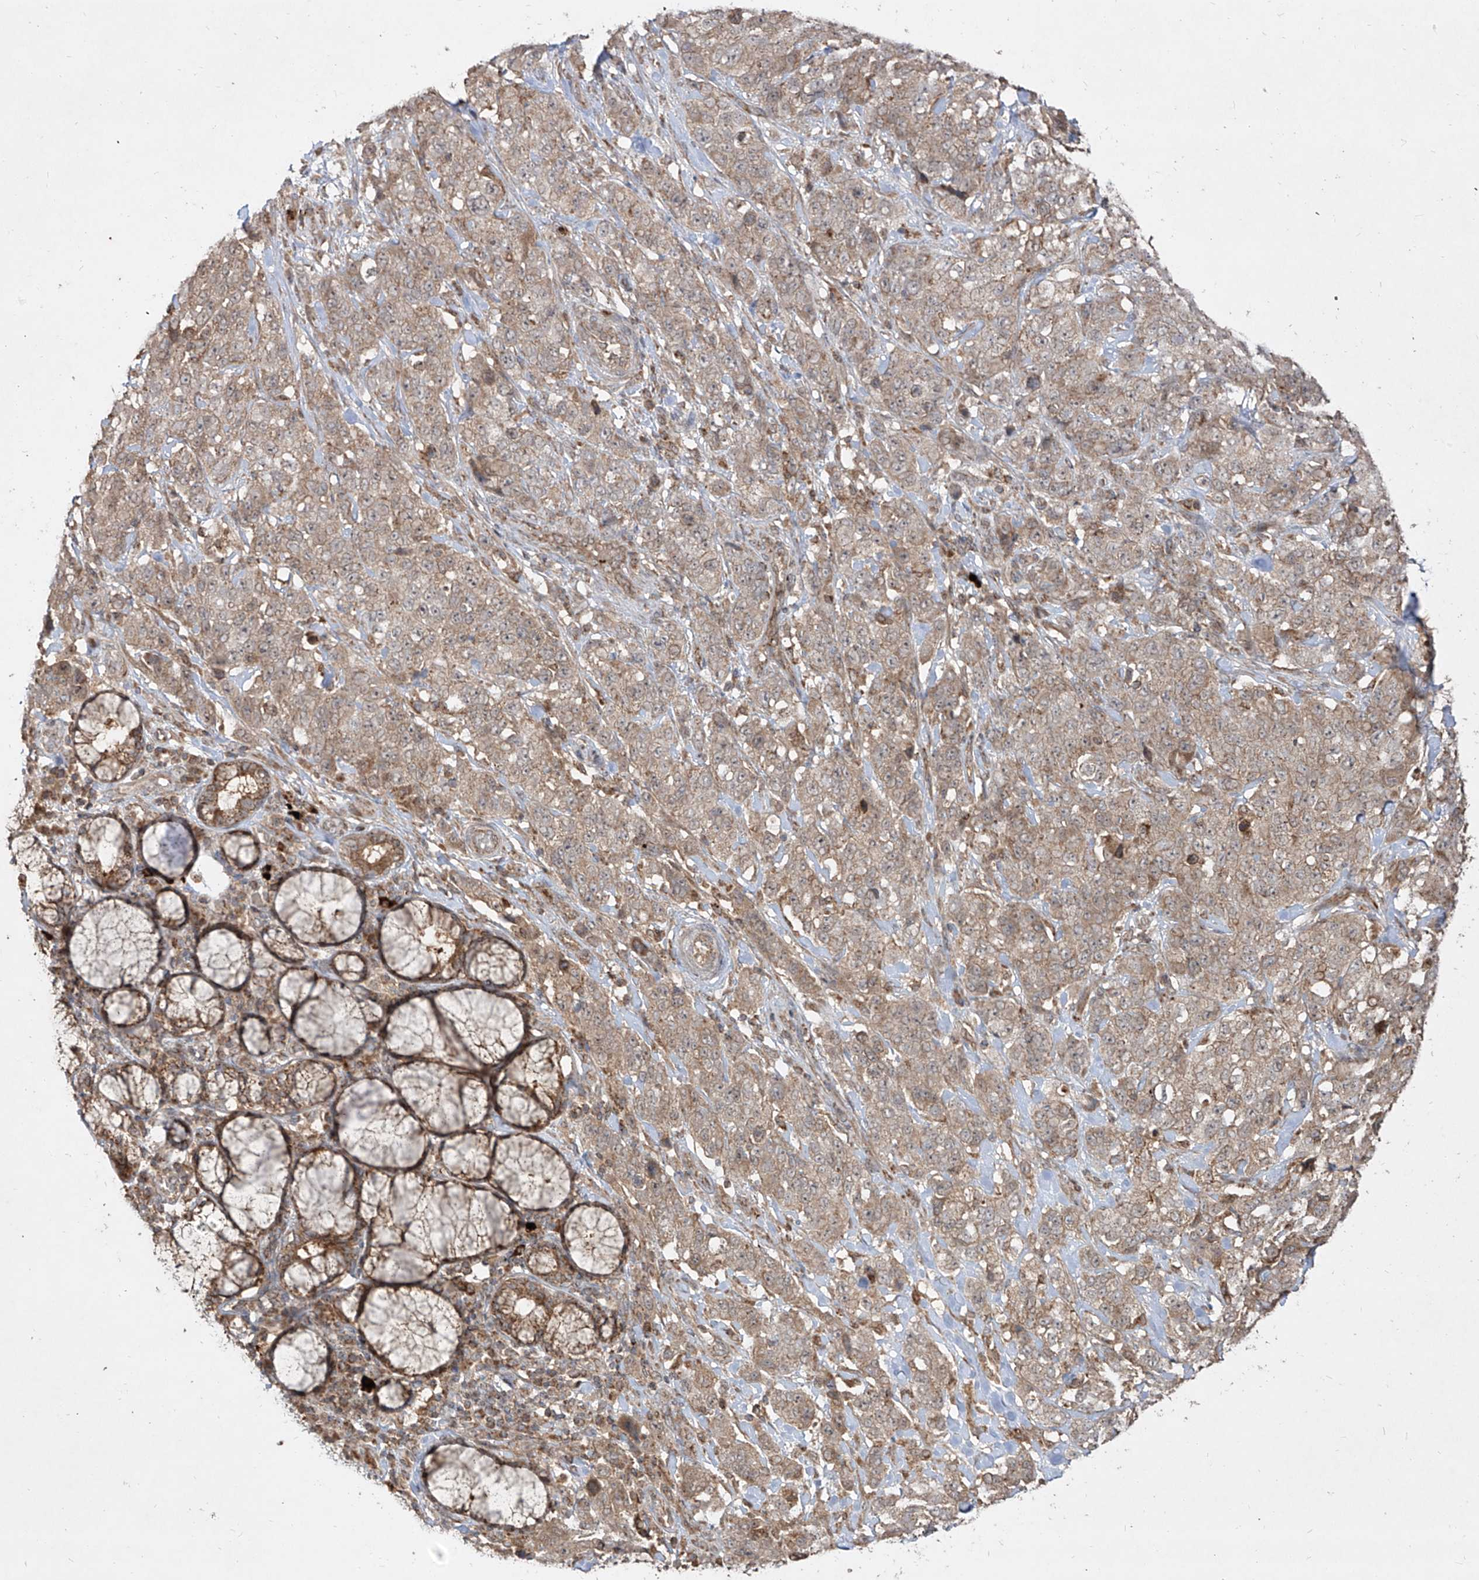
{"staining": {"intensity": "weak", "quantity": ">75%", "location": "cytoplasmic/membranous"}, "tissue": "stomach cancer", "cell_type": "Tumor cells", "image_type": "cancer", "snomed": [{"axis": "morphology", "description": "Adenocarcinoma, NOS"}, {"axis": "topography", "description": "Stomach"}], "caption": "This is a histology image of immunohistochemistry staining of adenocarcinoma (stomach), which shows weak positivity in the cytoplasmic/membranous of tumor cells.", "gene": "AIM2", "patient": {"sex": "male", "age": 48}}